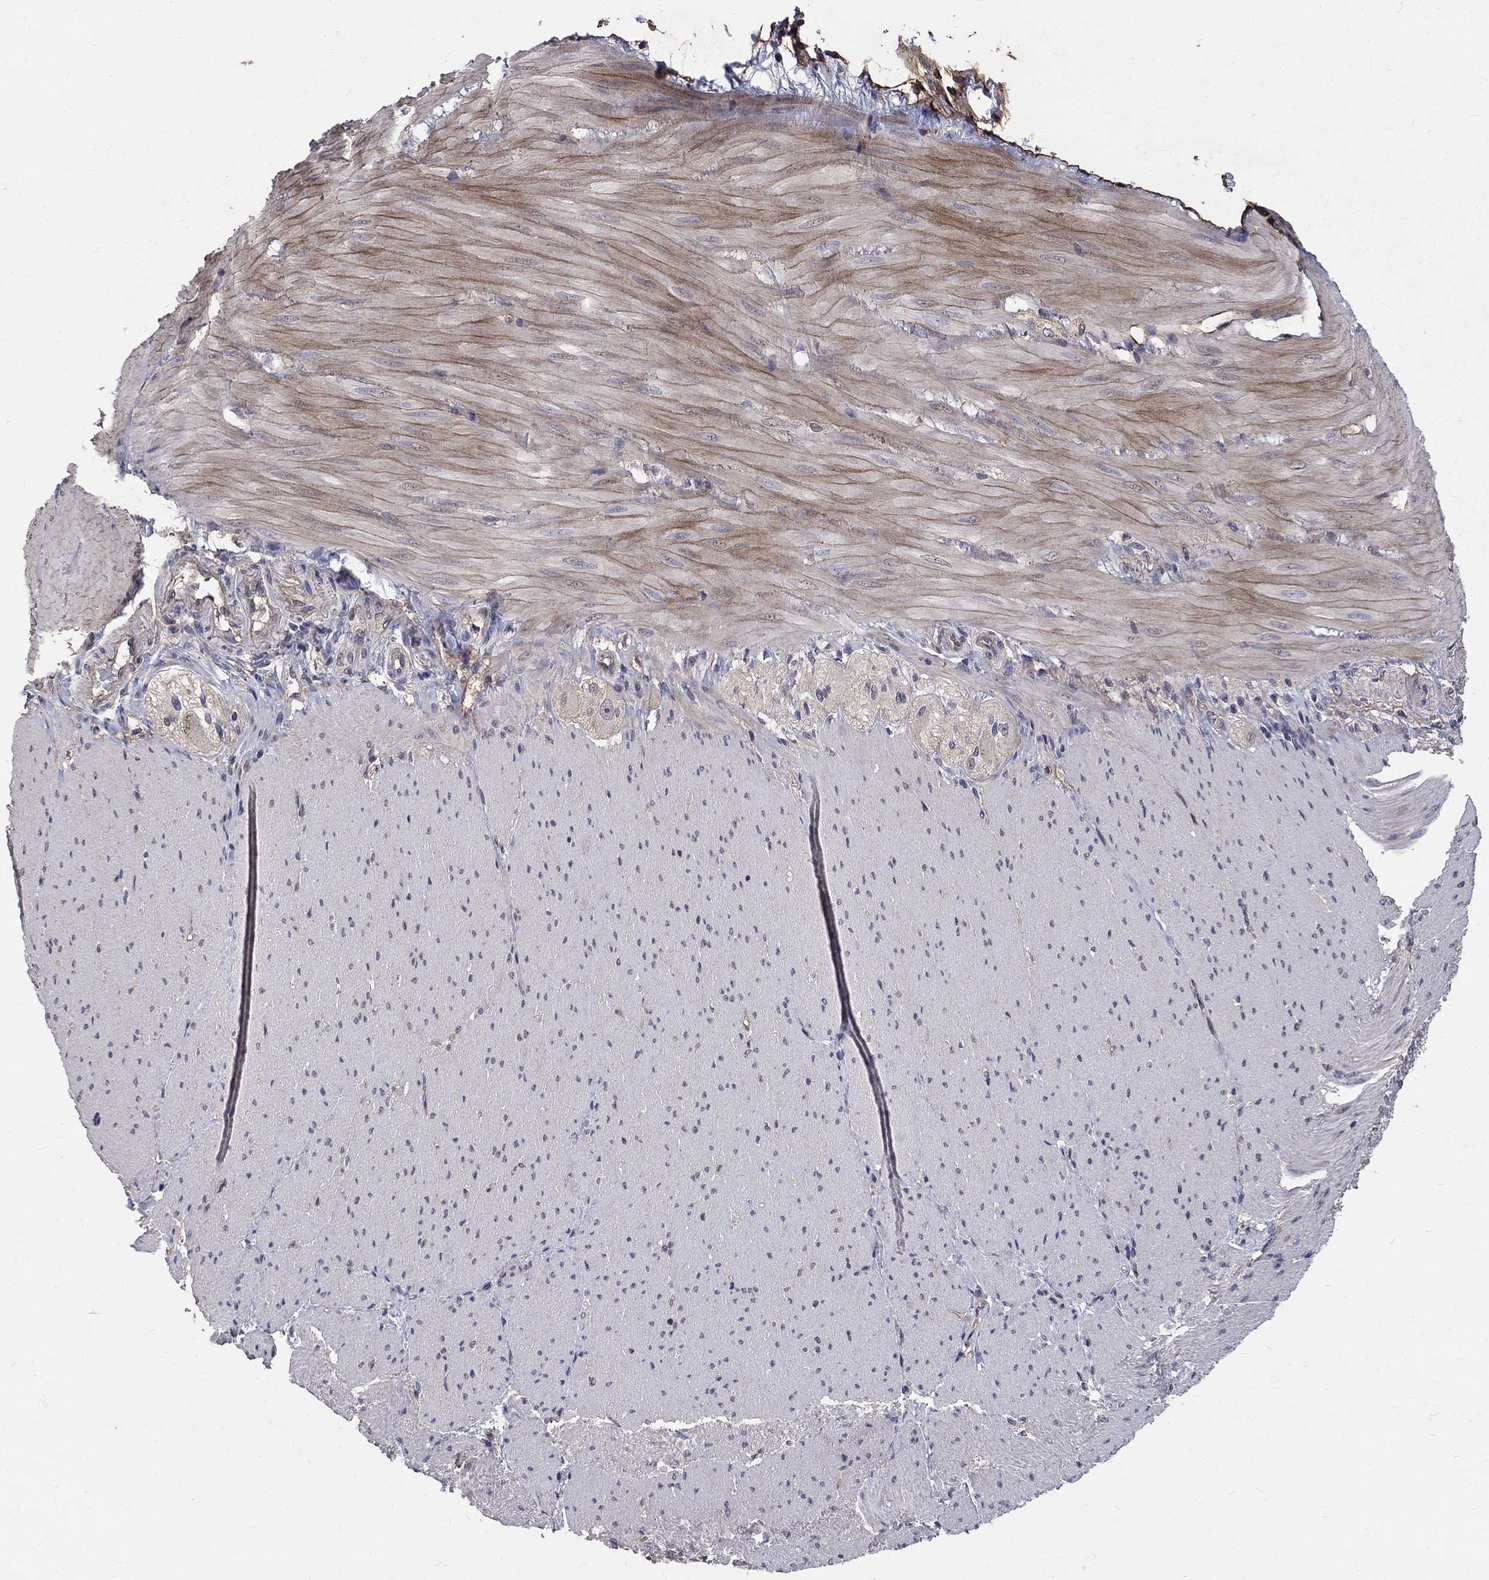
{"staining": {"intensity": "negative", "quantity": "none", "location": "none"}, "tissue": "soft tissue", "cell_type": "Fibroblasts", "image_type": "normal", "snomed": [{"axis": "morphology", "description": "Normal tissue, NOS"}, {"axis": "topography", "description": "Smooth muscle"}, {"axis": "topography", "description": "Duodenum"}, {"axis": "topography", "description": "Peripheral nerve tissue"}], "caption": "High power microscopy histopathology image of an IHC photomicrograph of benign soft tissue, revealing no significant expression in fibroblasts. (Stains: DAB IHC with hematoxylin counter stain, Microscopy: brightfield microscopy at high magnification).", "gene": "CHST5", "patient": {"sex": "female", "age": 61}}